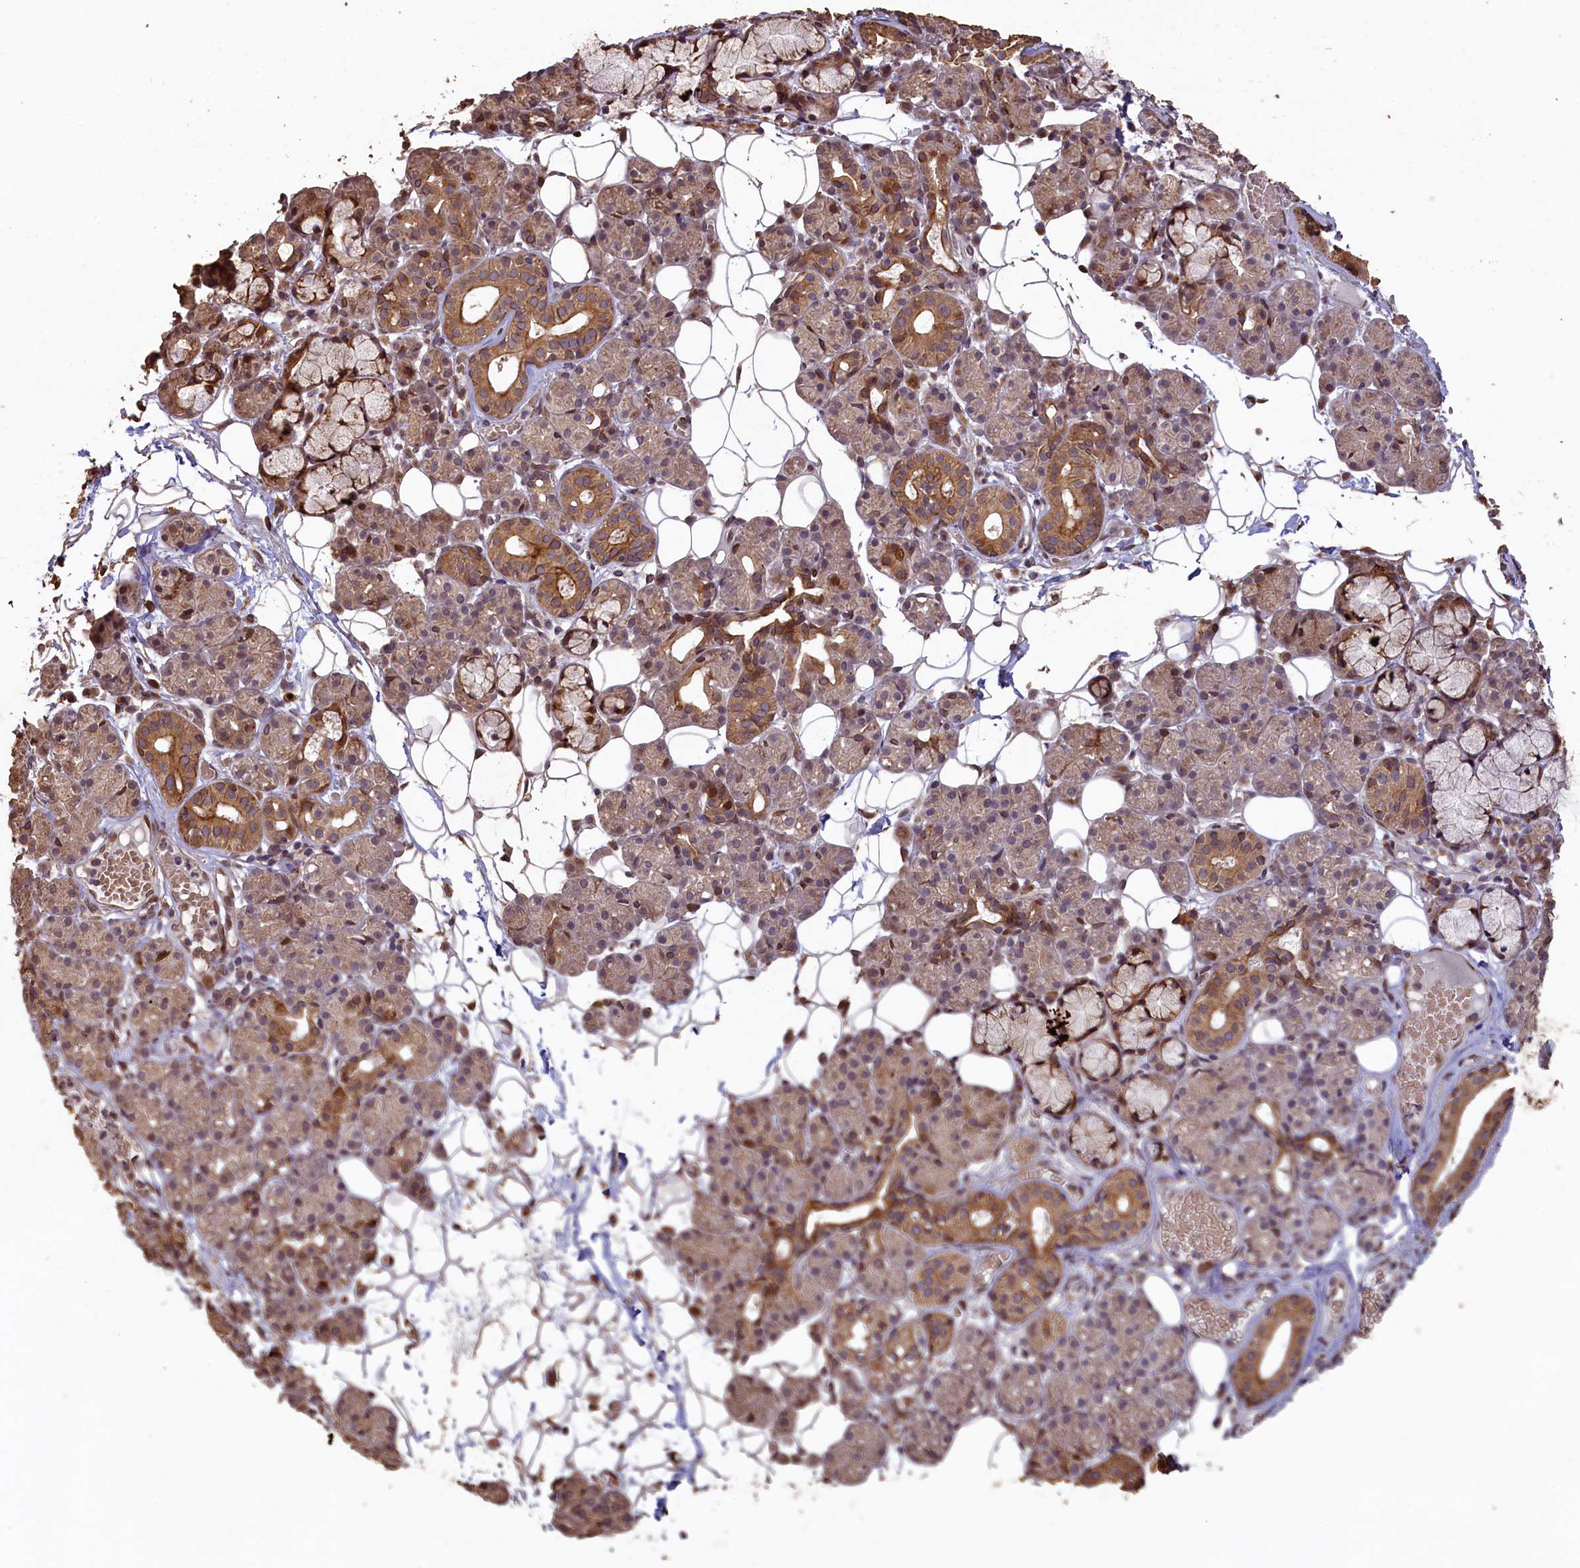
{"staining": {"intensity": "moderate", "quantity": "25%-75%", "location": "cytoplasmic/membranous,nuclear"}, "tissue": "salivary gland", "cell_type": "Glandular cells", "image_type": "normal", "snomed": [{"axis": "morphology", "description": "Normal tissue, NOS"}, {"axis": "topography", "description": "Salivary gland"}], "caption": "The photomicrograph reveals staining of normal salivary gland, revealing moderate cytoplasmic/membranous,nuclear protein positivity (brown color) within glandular cells.", "gene": "SLC38A7", "patient": {"sex": "male", "age": 63}}